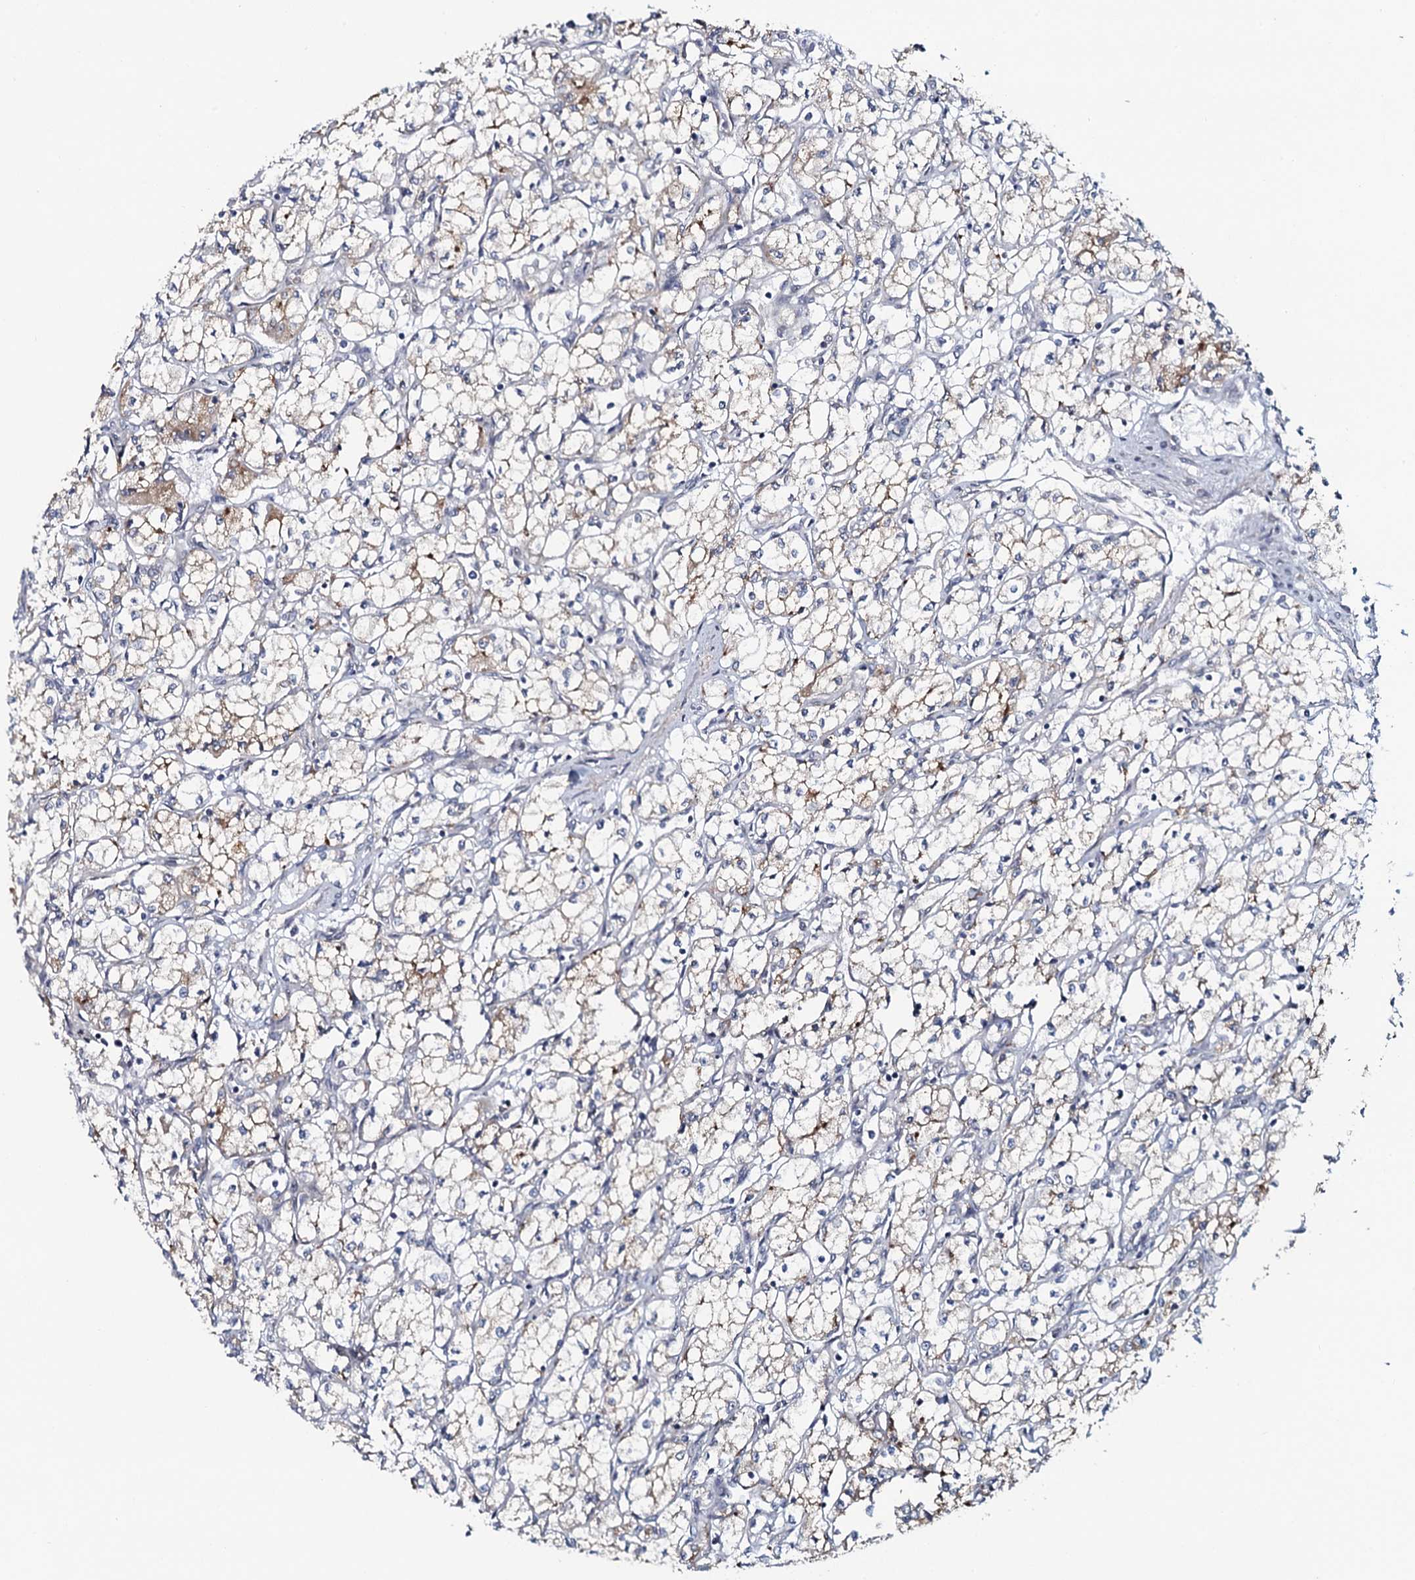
{"staining": {"intensity": "weak", "quantity": "25%-75%", "location": "cytoplasmic/membranous"}, "tissue": "renal cancer", "cell_type": "Tumor cells", "image_type": "cancer", "snomed": [{"axis": "morphology", "description": "Adenocarcinoma, NOS"}, {"axis": "topography", "description": "Kidney"}], "caption": "Immunohistochemistry image of neoplastic tissue: human renal cancer (adenocarcinoma) stained using immunohistochemistry (IHC) reveals low levels of weak protein expression localized specifically in the cytoplasmic/membranous of tumor cells, appearing as a cytoplasmic/membranous brown color.", "gene": "KCTD4", "patient": {"sex": "male", "age": 59}}